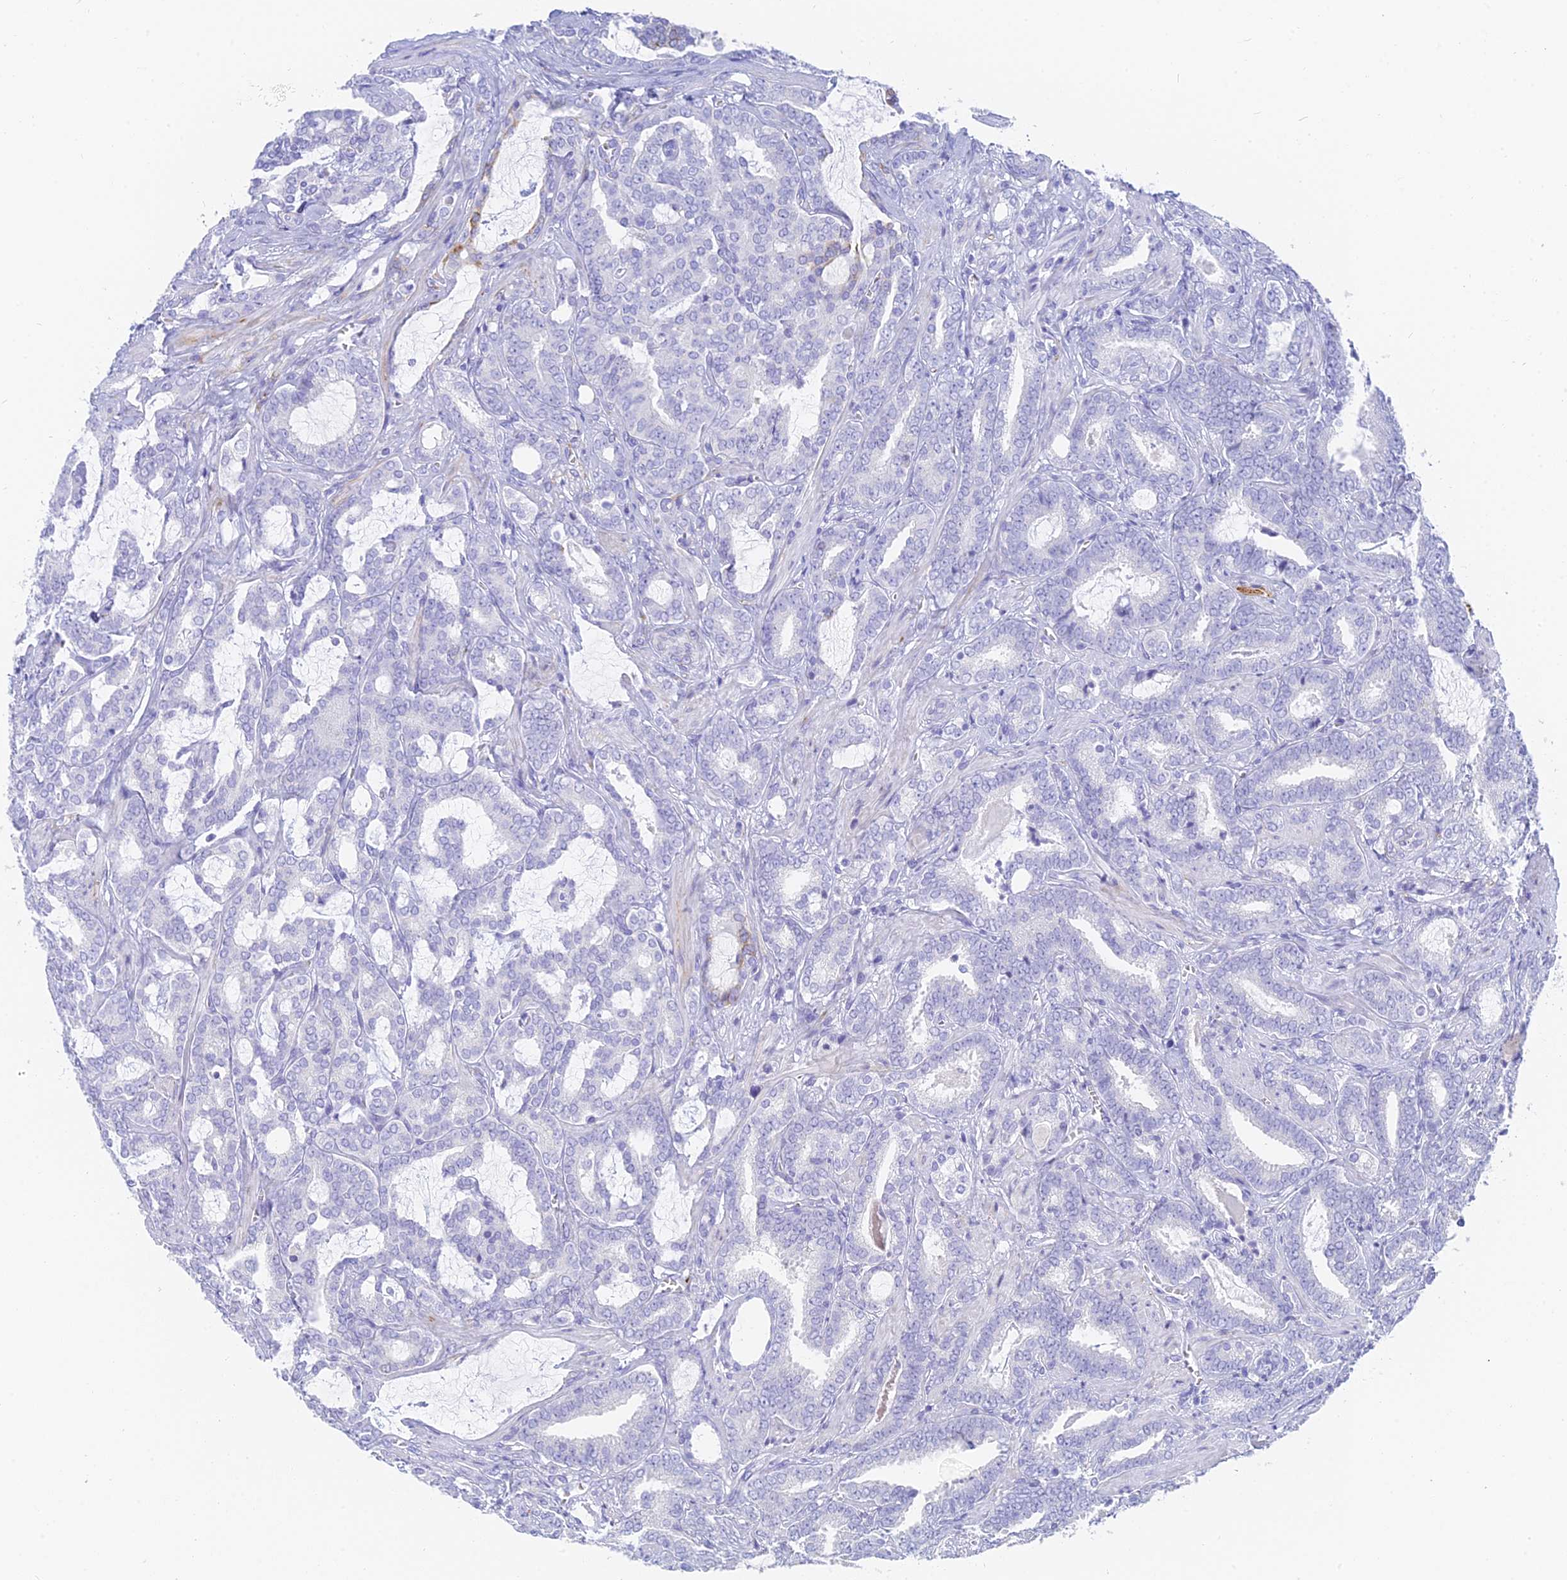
{"staining": {"intensity": "negative", "quantity": "none", "location": "none"}, "tissue": "prostate cancer", "cell_type": "Tumor cells", "image_type": "cancer", "snomed": [{"axis": "morphology", "description": "Adenocarcinoma, High grade"}, {"axis": "topography", "description": "Prostate and seminal vesicle, NOS"}], "caption": "The micrograph exhibits no significant positivity in tumor cells of high-grade adenocarcinoma (prostate).", "gene": "SLC36A2", "patient": {"sex": "male", "age": 67}}